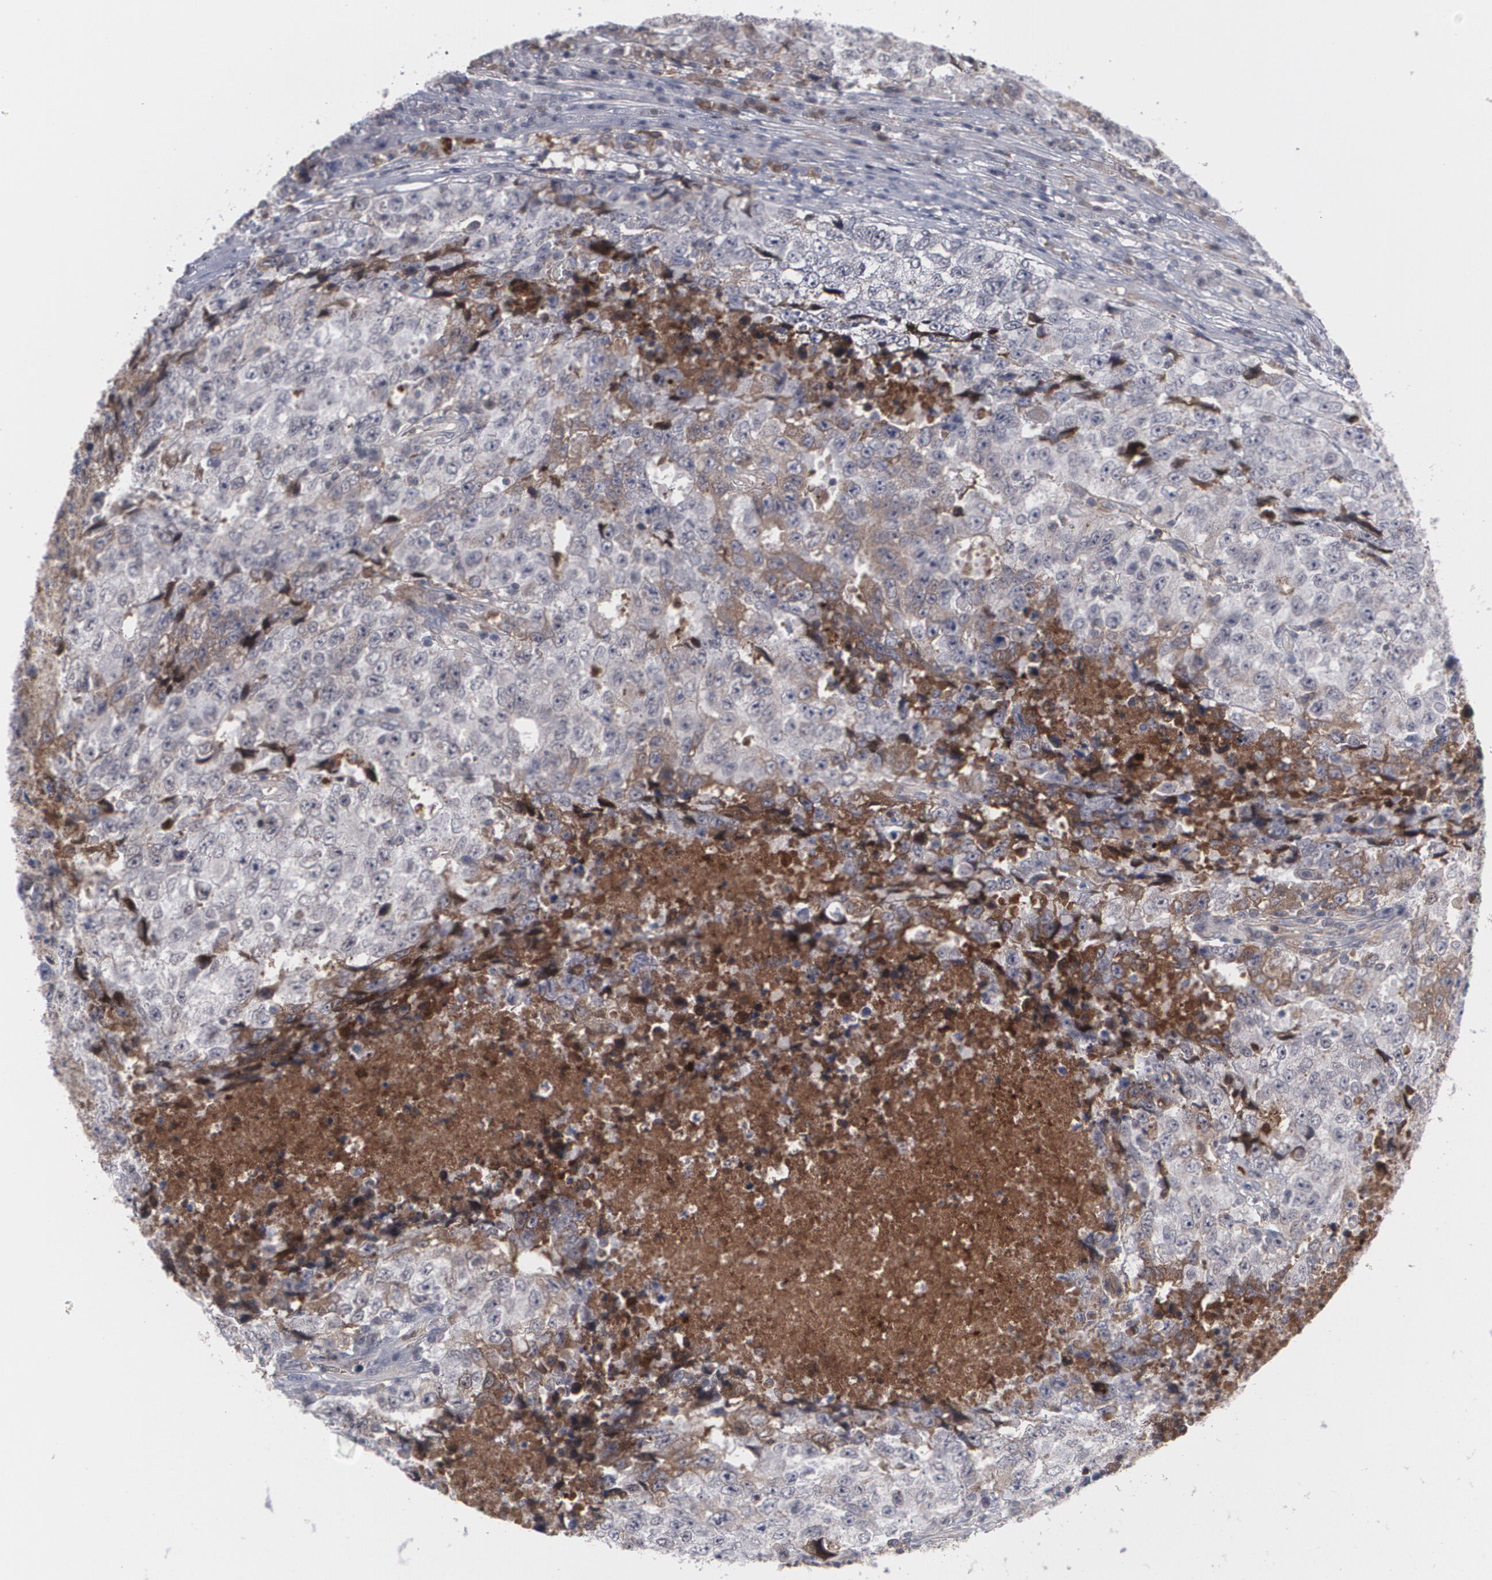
{"staining": {"intensity": "weak", "quantity": "<25%", "location": "cytoplasmic/membranous"}, "tissue": "testis cancer", "cell_type": "Tumor cells", "image_type": "cancer", "snomed": [{"axis": "morphology", "description": "Necrosis, NOS"}, {"axis": "morphology", "description": "Carcinoma, Embryonal, NOS"}, {"axis": "topography", "description": "Testis"}], "caption": "High magnification brightfield microscopy of testis embryonal carcinoma stained with DAB (brown) and counterstained with hematoxylin (blue): tumor cells show no significant staining. Nuclei are stained in blue.", "gene": "LRG1", "patient": {"sex": "male", "age": 19}}